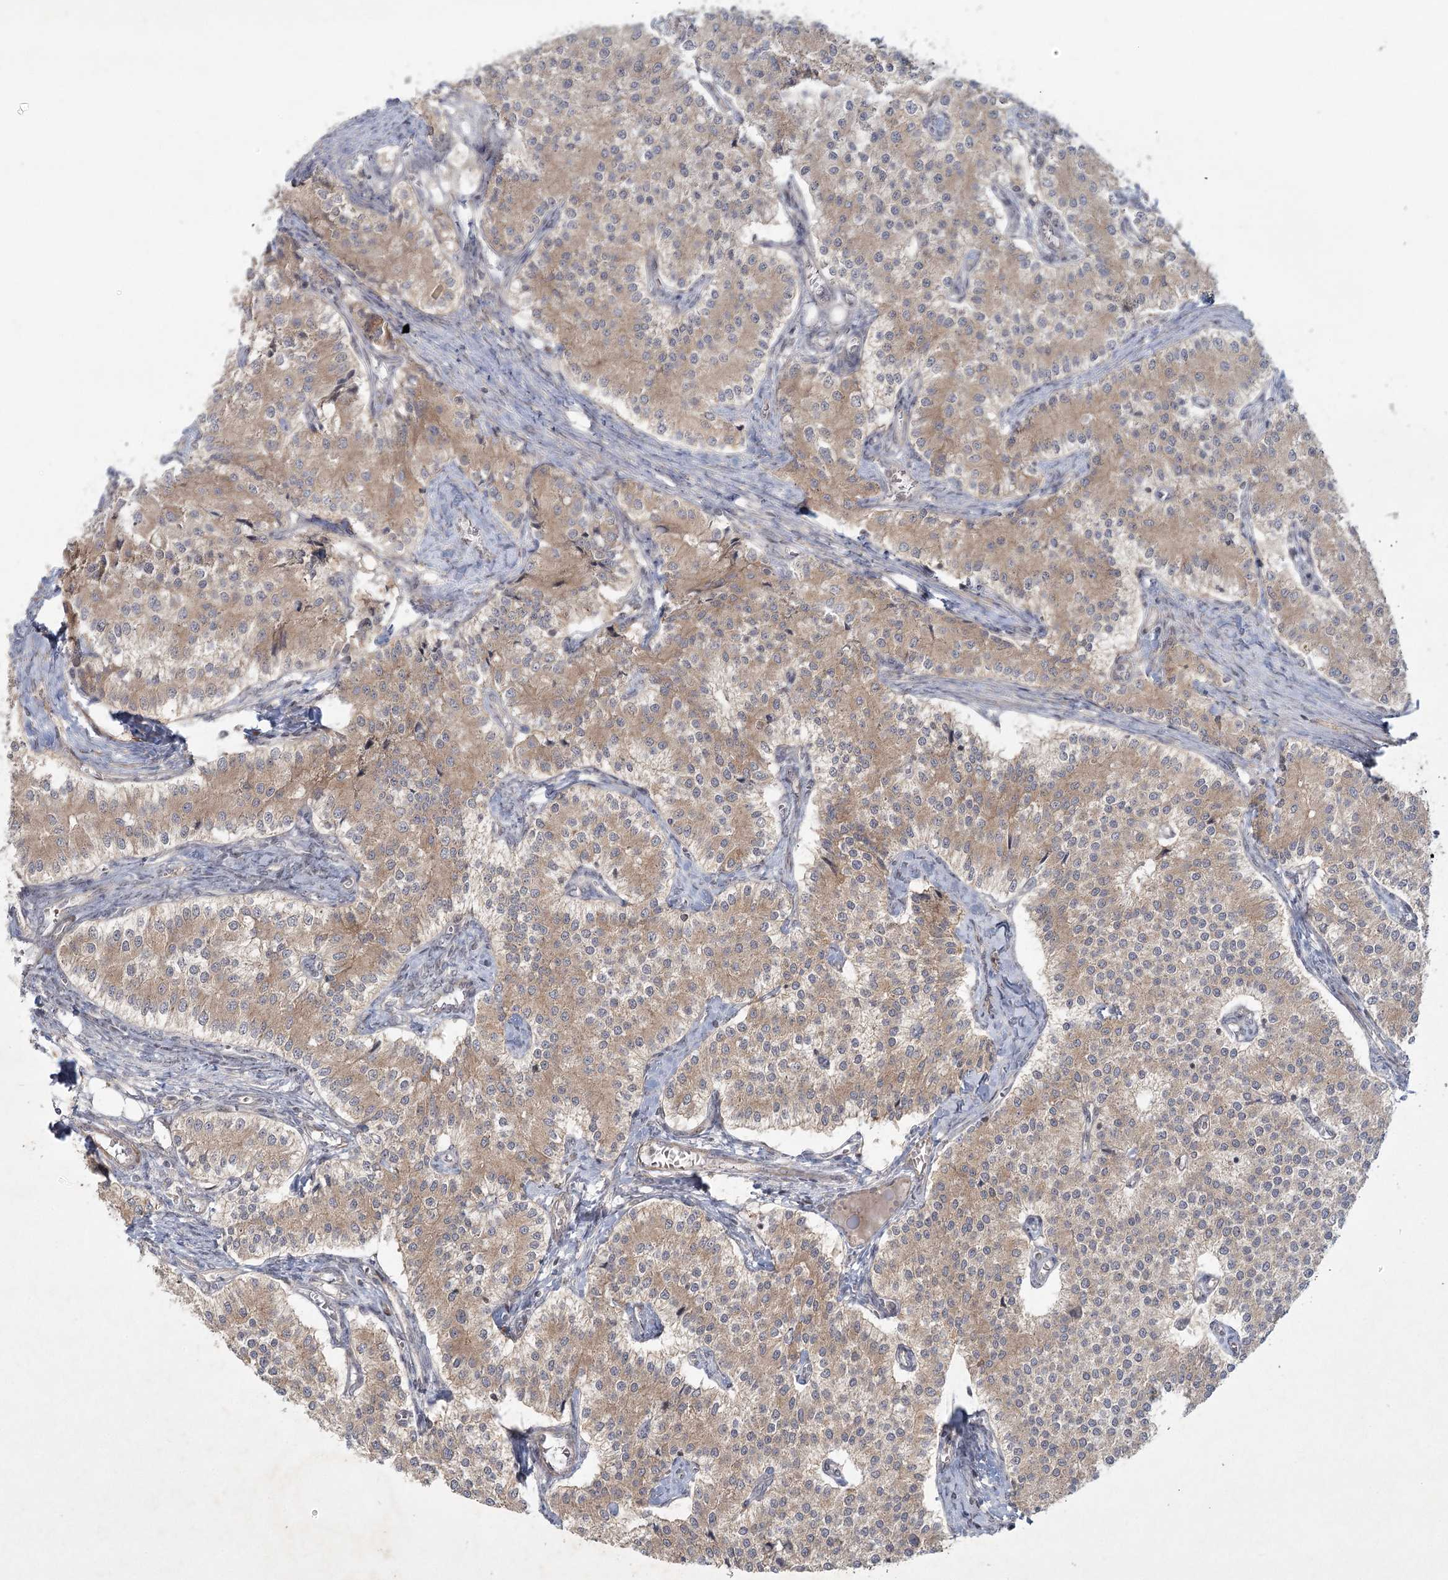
{"staining": {"intensity": "weak", "quantity": ">75%", "location": "cytoplasmic/membranous"}, "tissue": "carcinoid", "cell_type": "Tumor cells", "image_type": "cancer", "snomed": [{"axis": "morphology", "description": "Carcinoid, malignant, NOS"}, {"axis": "topography", "description": "Colon"}], "caption": "Human carcinoid stained with a brown dye displays weak cytoplasmic/membranous positive expression in about >75% of tumor cells.", "gene": "SH2D3A", "patient": {"sex": "female", "age": 52}}